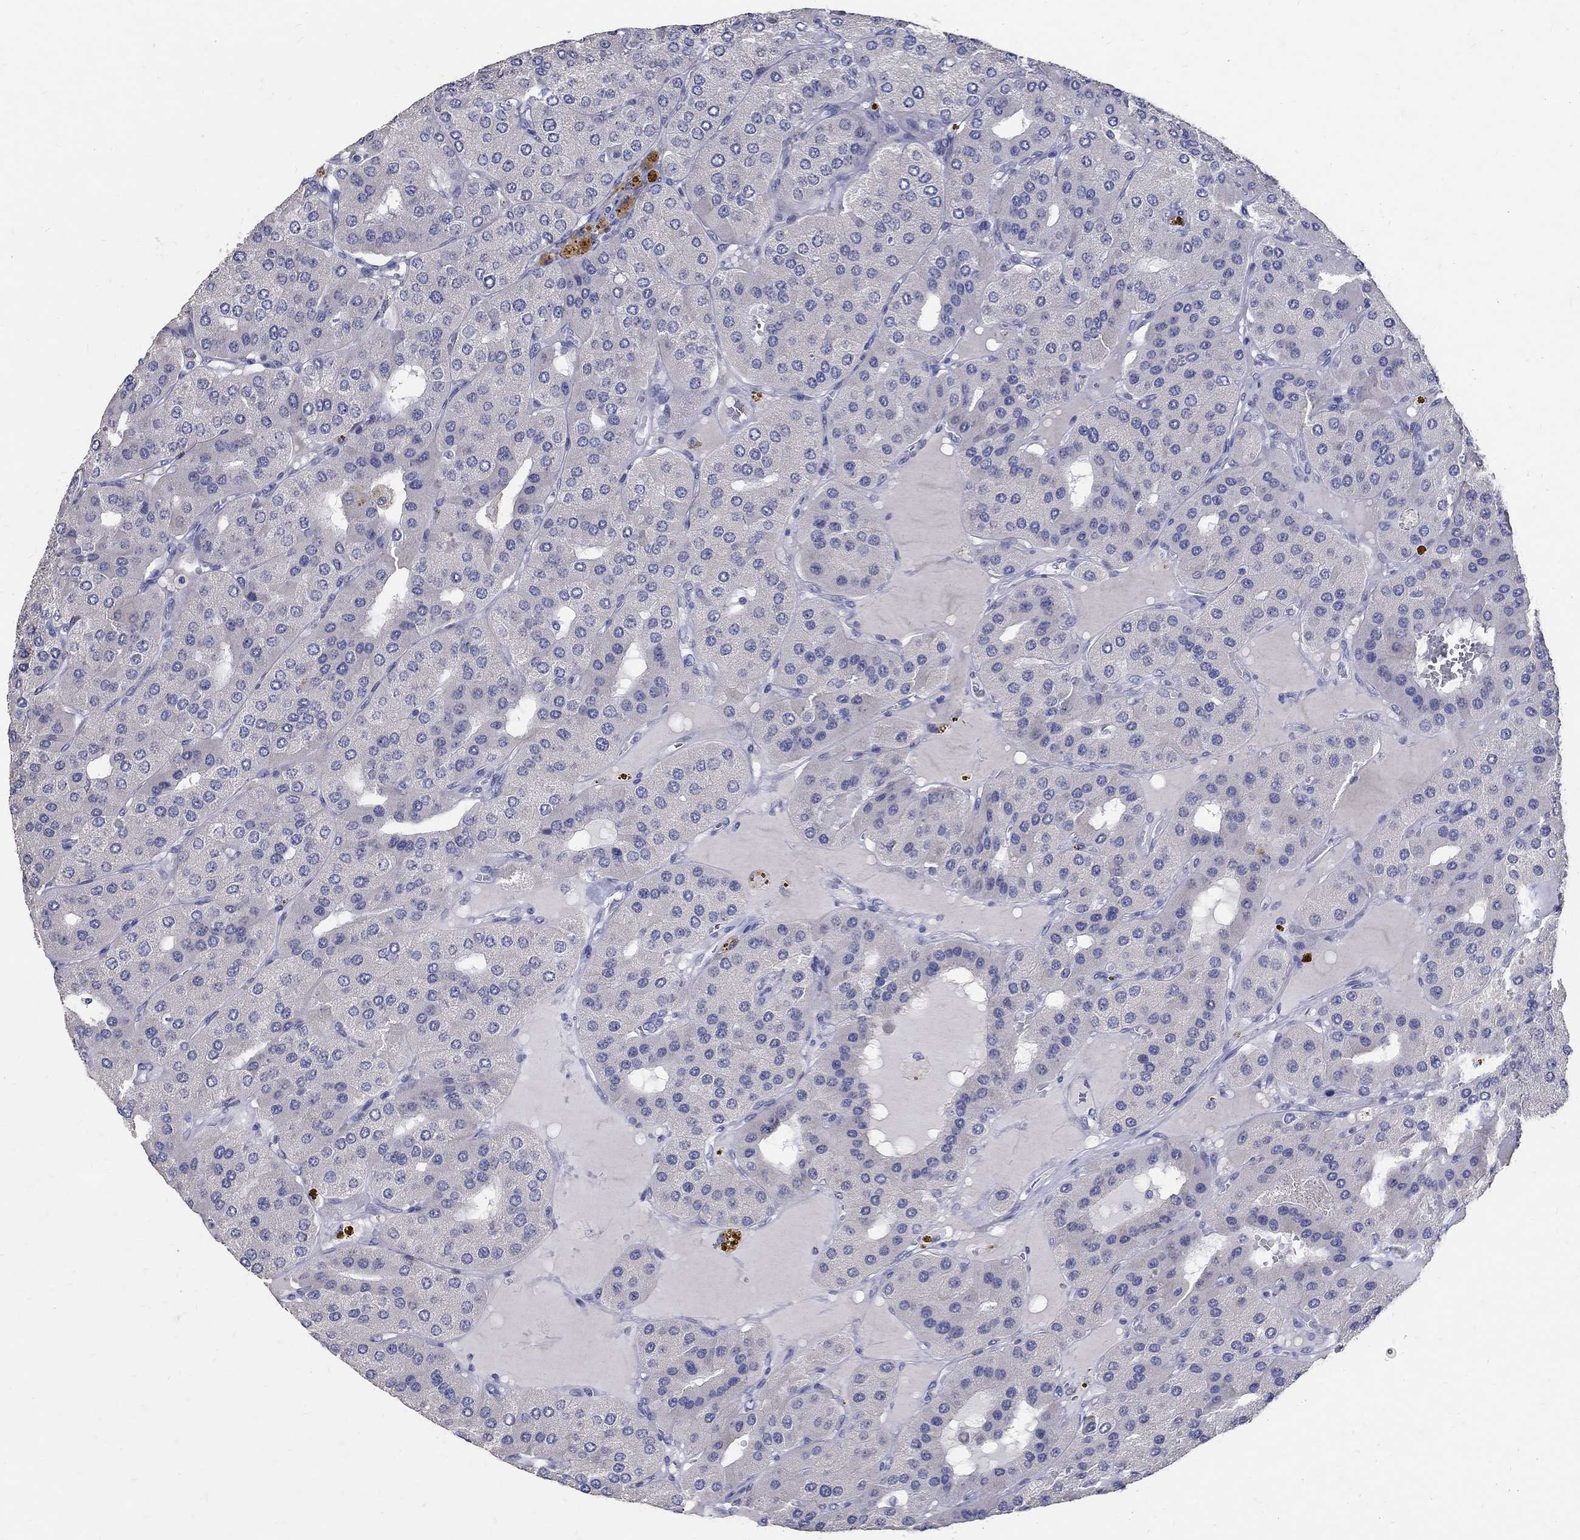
{"staining": {"intensity": "negative", "quantity": "none", "location": "none"}, "tissue": "parathyroid gland", "cell_type": "Glandular cells", "image_type": "normal", "snomed": [{"axis": "morphology", "description": "Normal tissue, NOS"}, {"axis": "morphology", "description": "Adenoma, NOS"}, {"axis": "topography", "description": "Parathyroid gland"}], "caption": "IHC histopathology image of unremarkable parathyroid gland: parathyroid gland stained with DAB (3,3'-diaminobenzidine) demonstrates no significant protein expression in glandular cells.", "gene": "SOX2", "patient": {"sex": "female", "age": 86}}